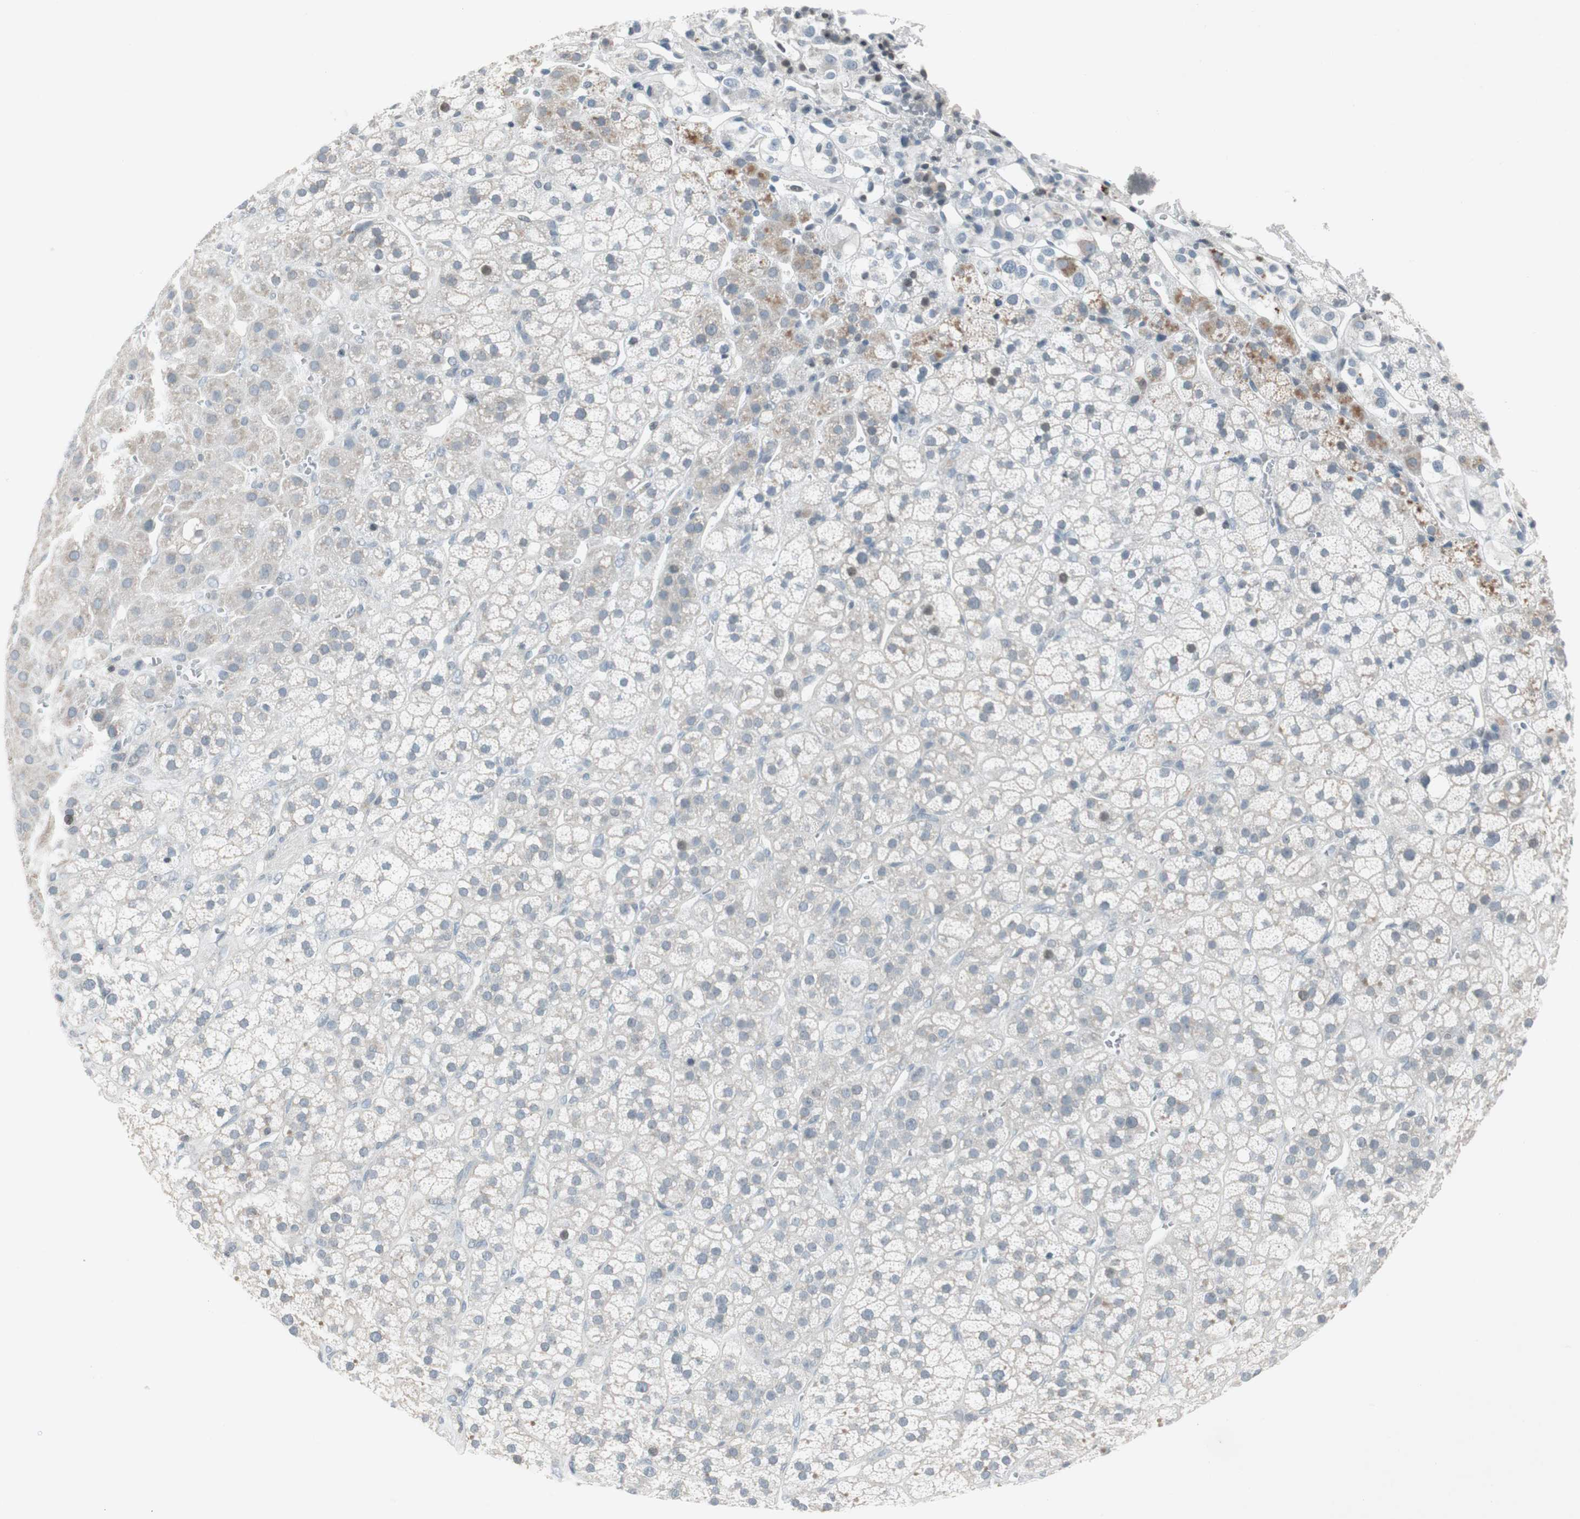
{"staining": {"intensity": "weak", "quantity": "<25%", "location": "cytoplasmic/membranous"}, "tissue": "adrenal gland", "cell_type": "Glandular cells", "image_type": "normal", "snomed": [{"axis": "morphology", "description": "Normal tissue, NOS"}, {"axis": "topography", "description": "Adrenal gland"}], "caption": "An immunohistochemistry (IHC) image of normal adrenal gland is shown. There is no staining in glandular cells of adrenal gland. (DAB immunohistochemistry, high magnification).", "gene": "ARG2", "patient": {"sex": "male", "age": 56}}